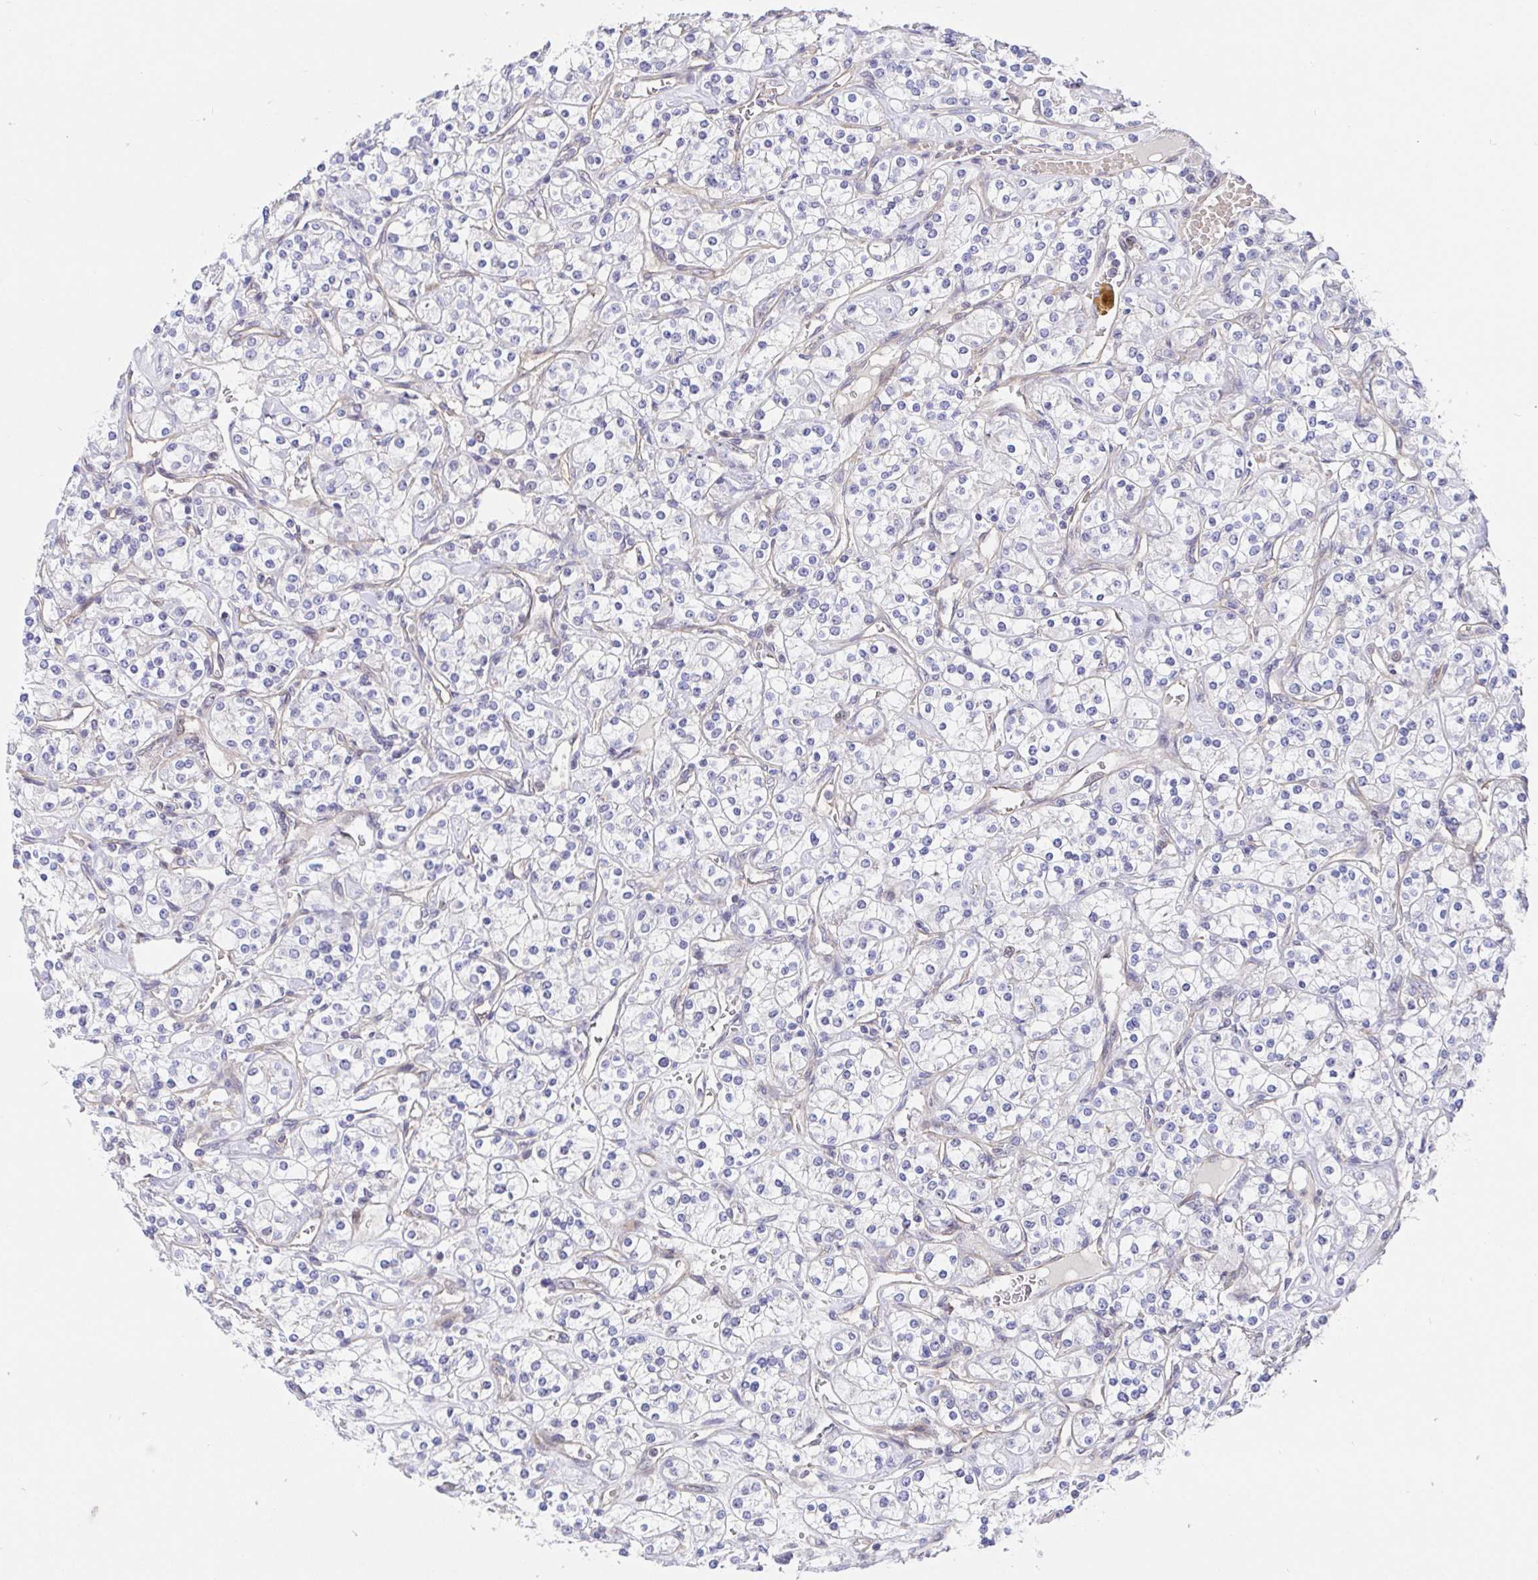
{"staining": {"intensity": "negative", "quantity": "none", "location": "none"}, "tissue": "renal cancer", "cell_type": "Tumor cells", "image_type": "cancer", "snomed": [{"axis": "morphology", "description": "Adenocarcinoma, NOS"}, {"axis": "topography", "description": "Kidney"}], "caption": "The IHC micrograph has no significant staining in tumor cells of renal cancer (adenocarcinoma) tissue.", "gene": "TIMELESS", "patient": {"sex": "male", "age": 77}}